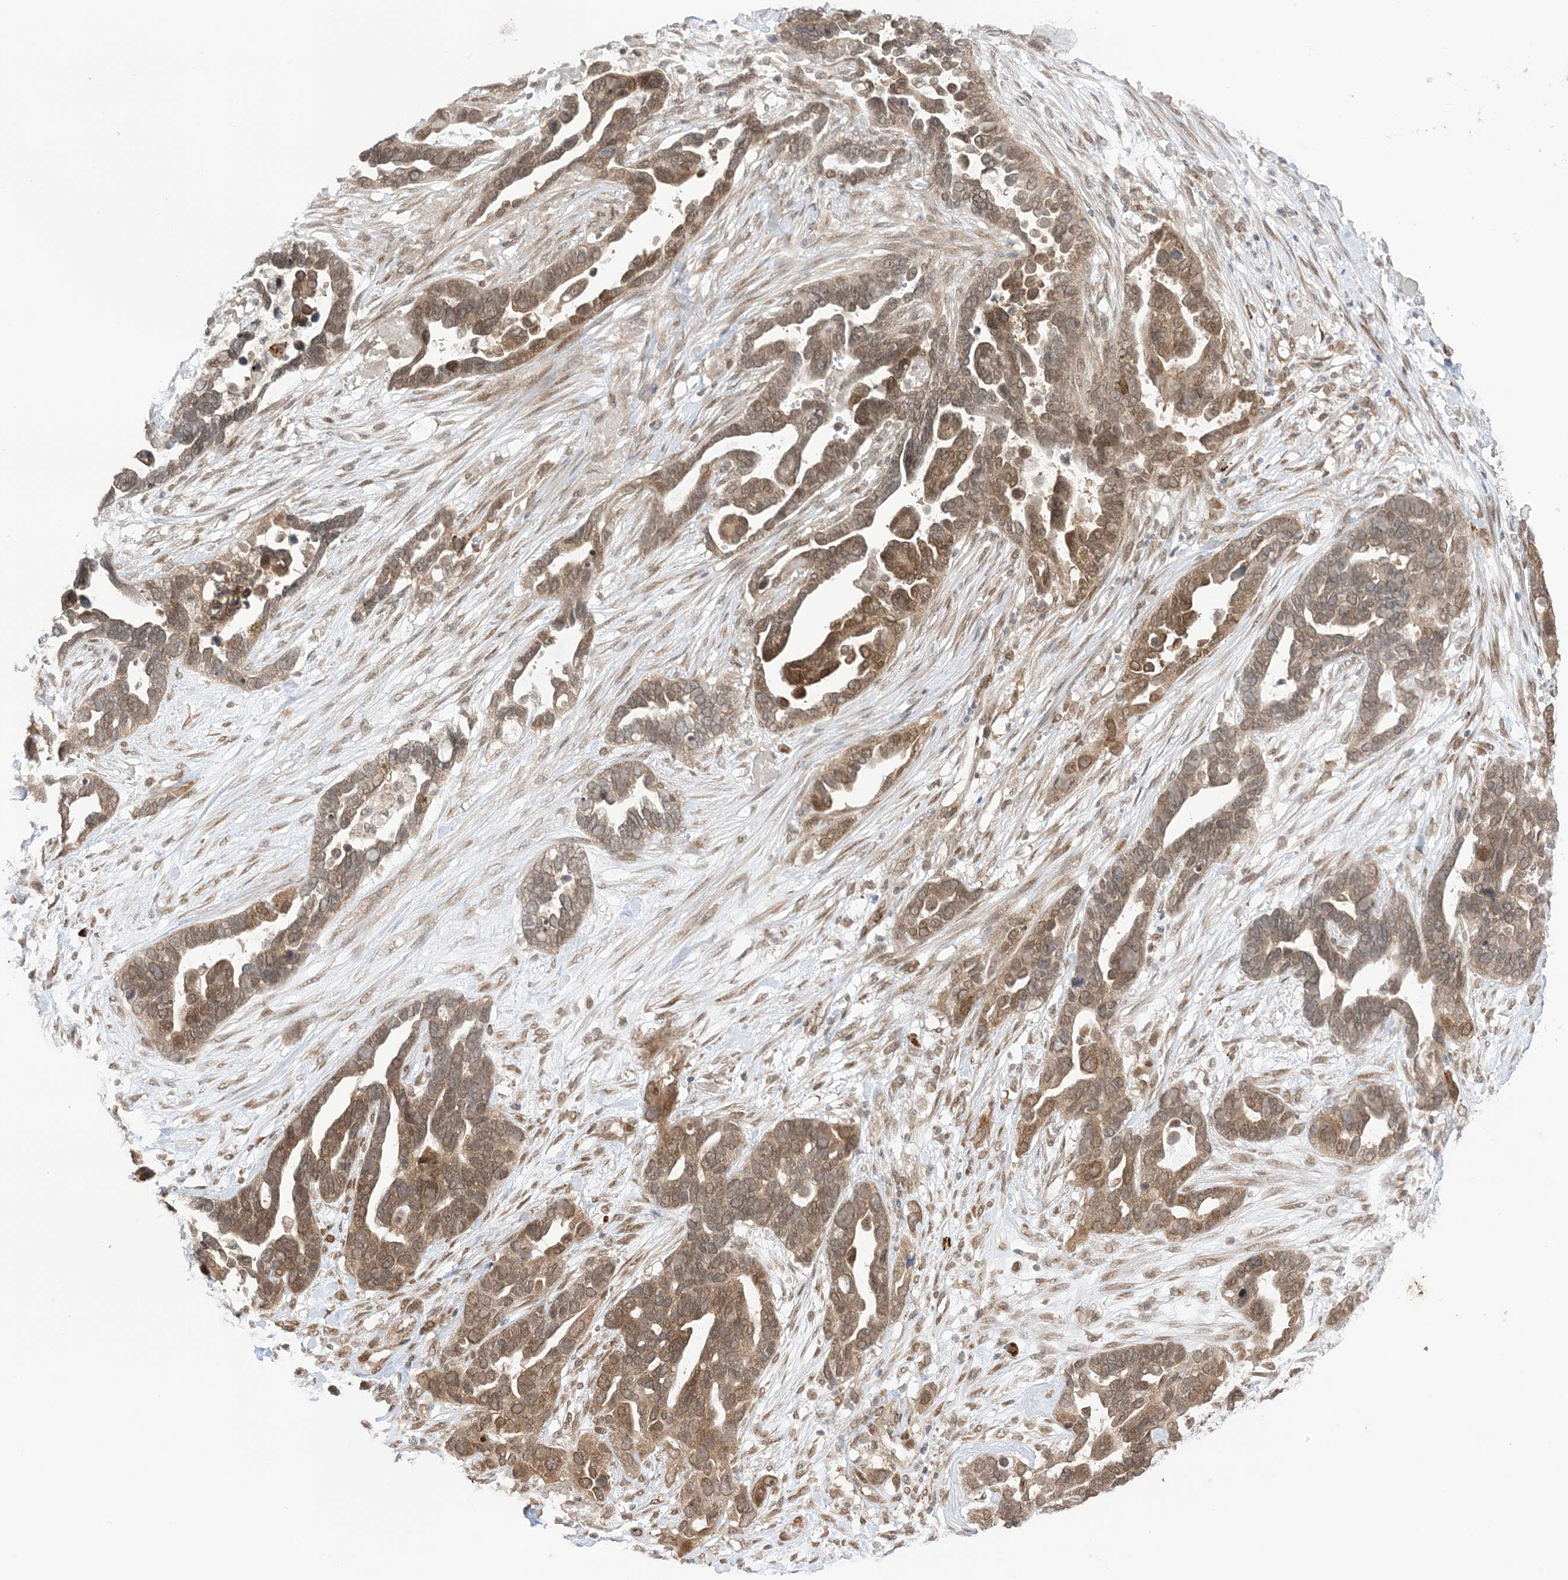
{"staining": {"intensity": "moderate", "quantity": ">75%", "location": "cytoplasmic/membranous,nuclear"}, "tissue": "ovarian cancer", "cell_type": "Tumor cells", "image_type": "cancer", "snomed": [{"axis": "morphology", "description": "Cystadenocarcinoma, serous, NOS"}, {"axis": "topography", "description": "Ovary"}], "caption": "IHC (DAB) staining of serous cystadenocarcinoma (ovarian) exhibits moderate cytoplasmic/membranous and nuclear protein expression in approximately >75% of tumor cells. (DAB (3,3'-diaminobenzidine) IHC, brown staining for protein, blue staining for nuclei).", "gene": "UBE2E2", "patient": {"sex": "female", "age": 54}}